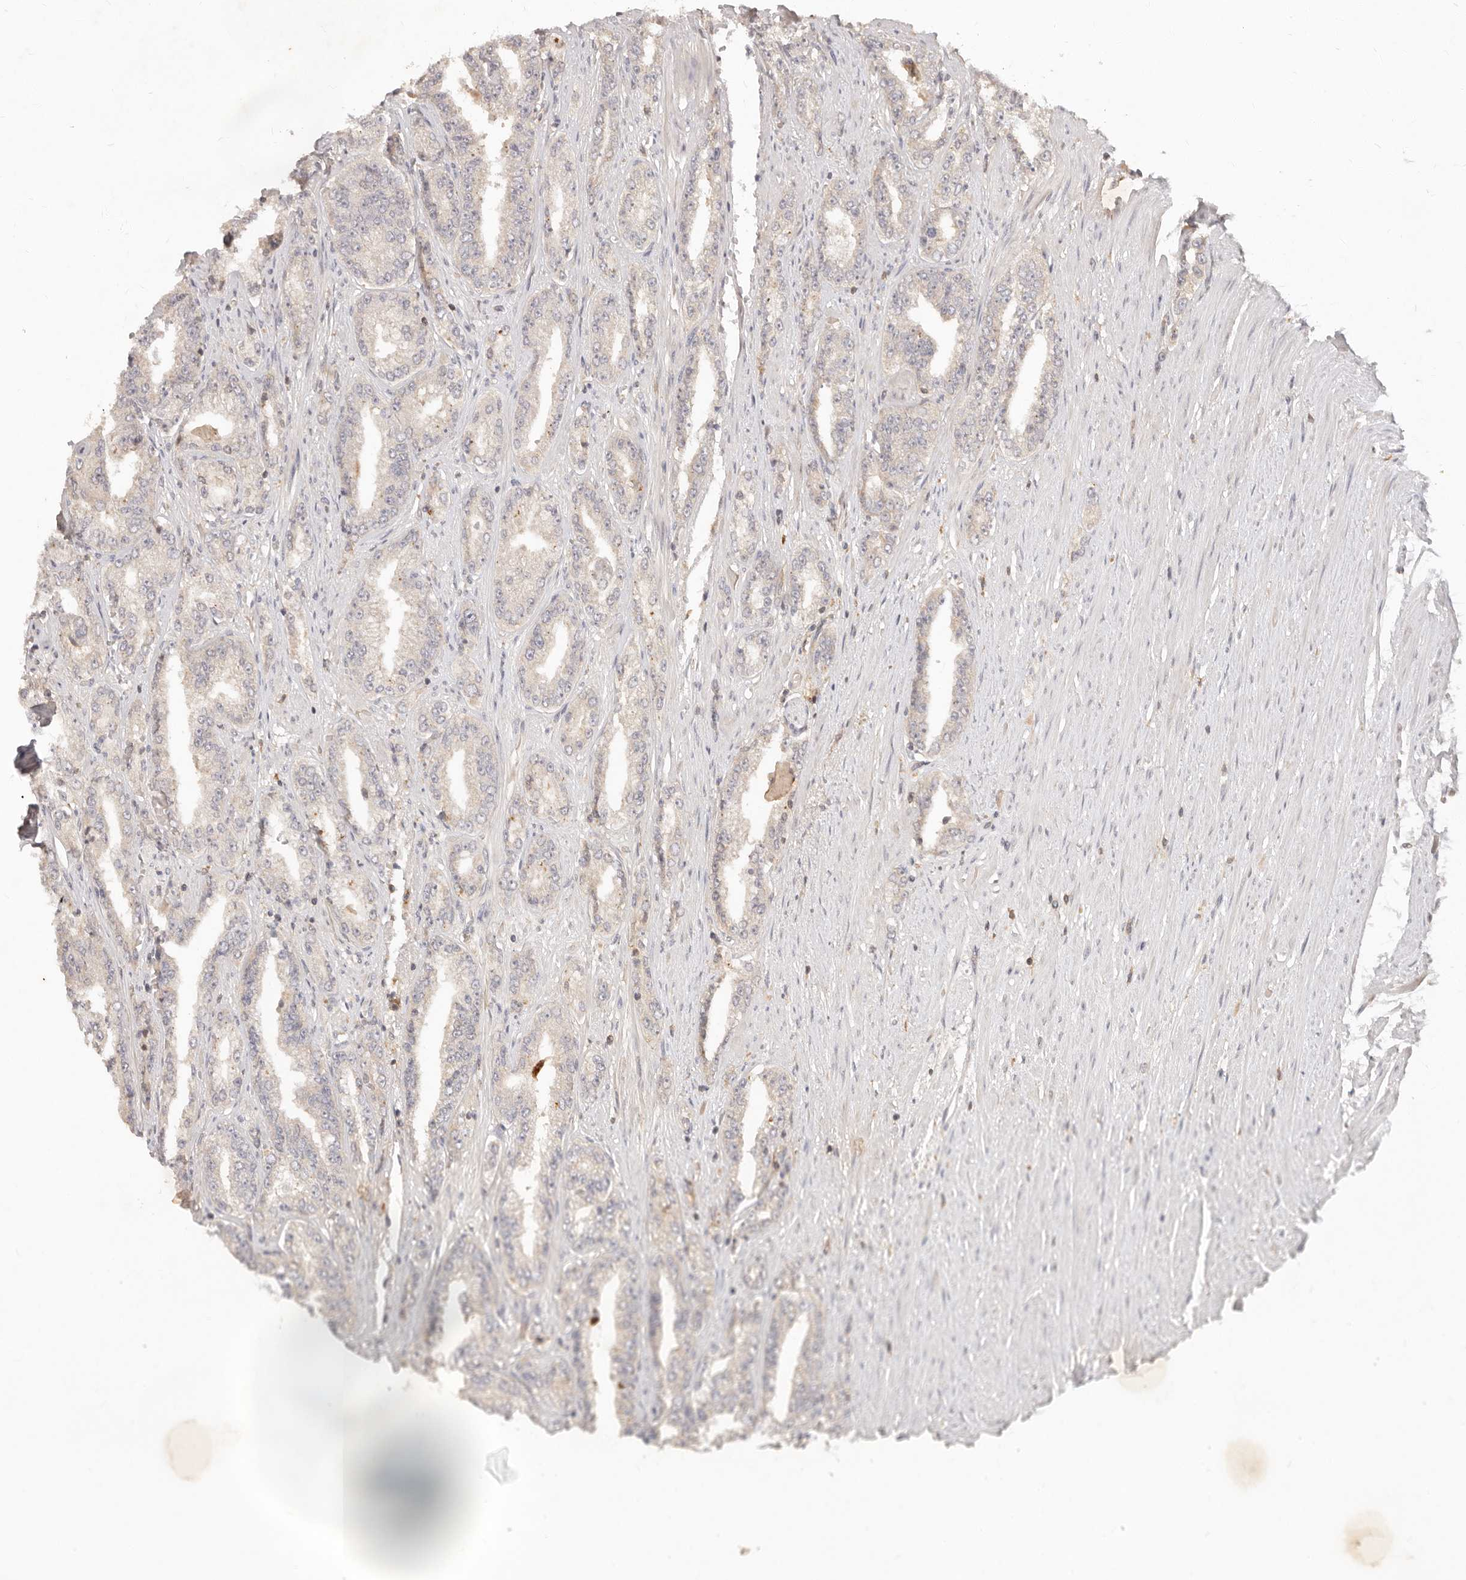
{"staining": {"intensity": "negative", "quantity": "none", "location": "none"}, "tissue": "prostate cancer", "cell_type": "Tumor cells", "image_type": "cancer", "snomed": [{"axis": "morphology", "description": "Adenocarcinoma, High grade"}, {"axis": "topography", "description": "Prostate"}], "caption": "Protein analysis of prostate high-grade adenocarcinoma displays no significant staining in tumor cells.", "gene": "NECAP2", "patient": {"sex": "male", "age": 71}}